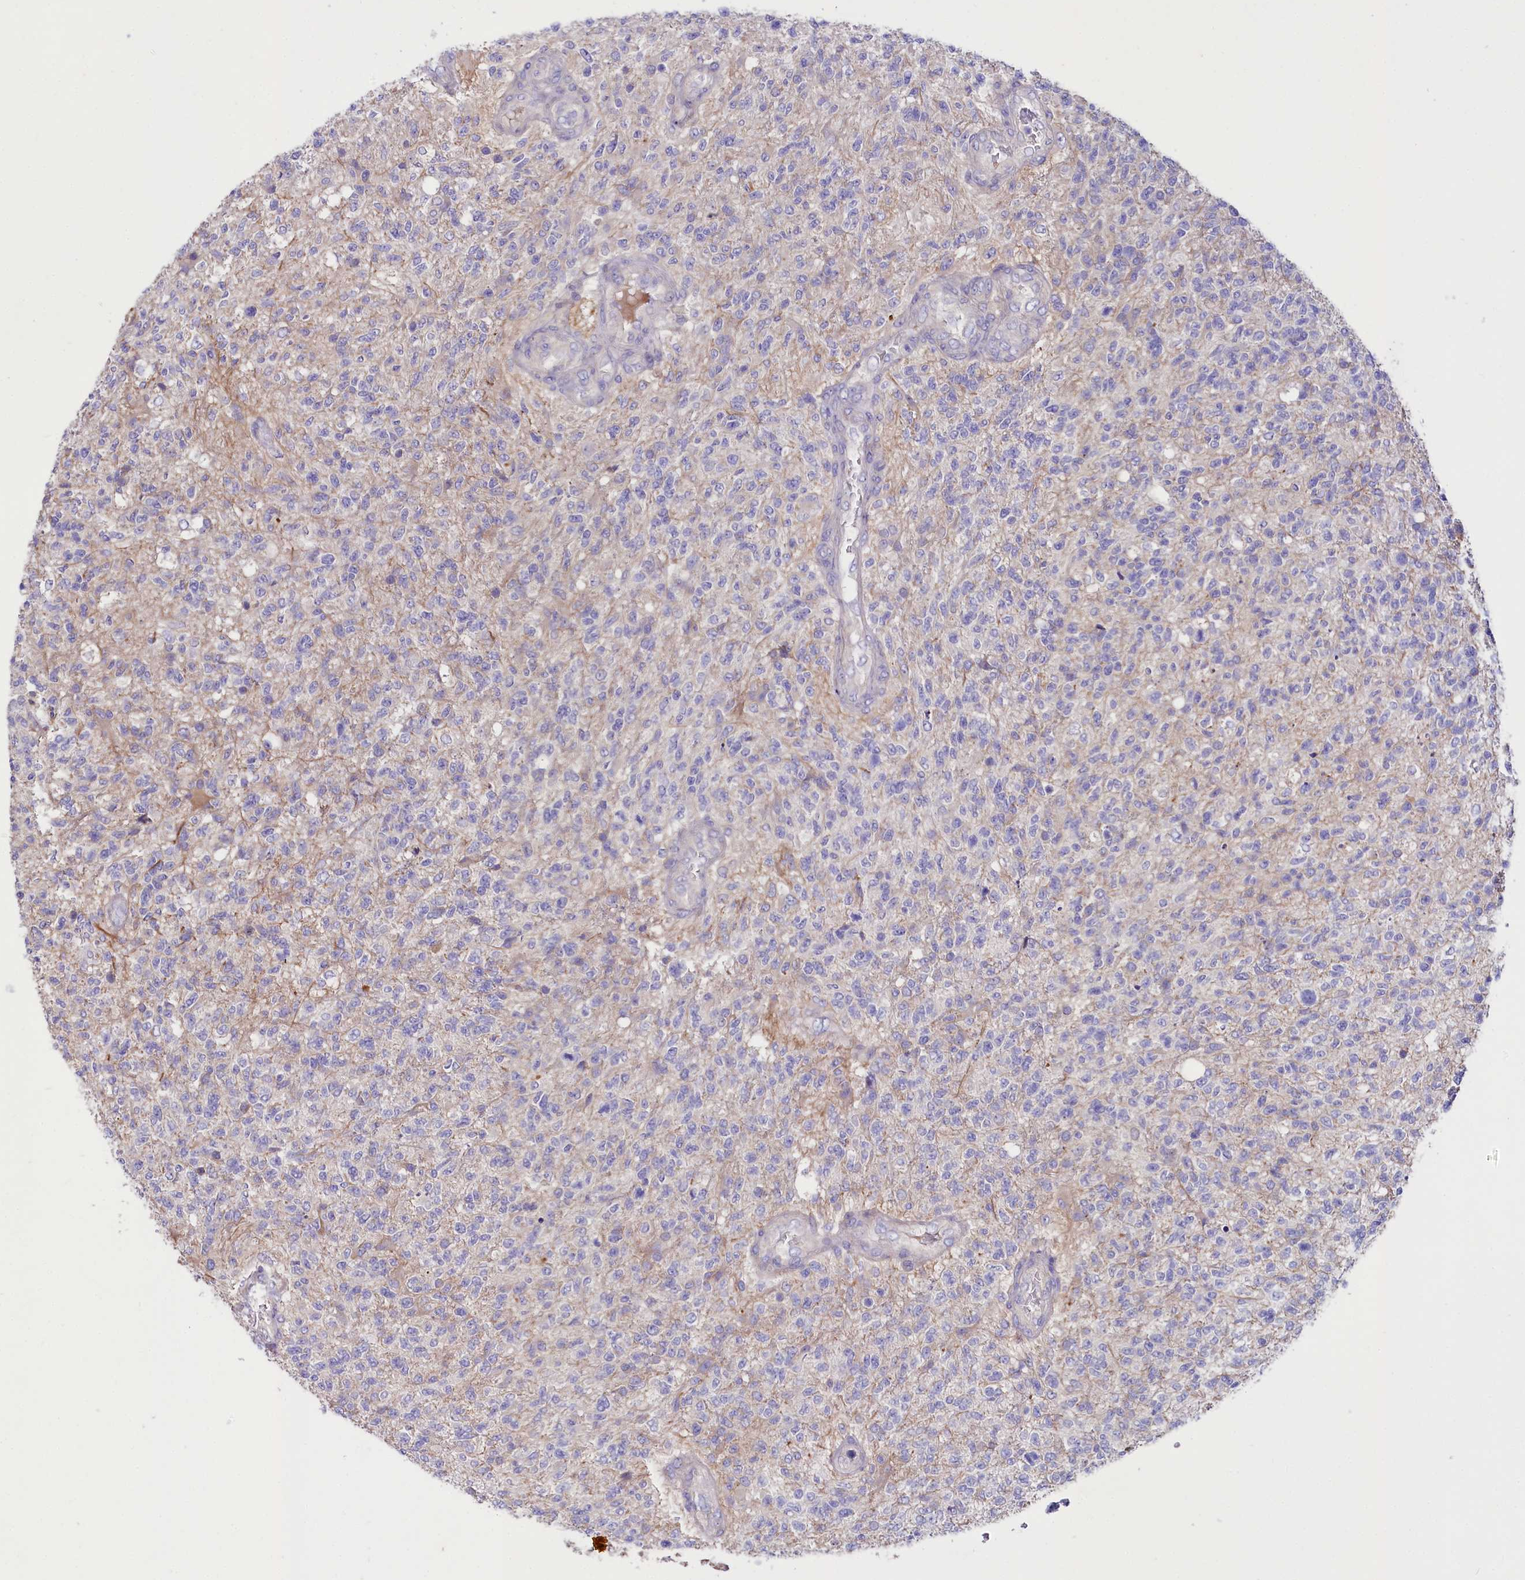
{"staining": {"intensity": "negative", "quantity": "none", "location": "none"}, "tissue": "glioma", "cell_type": "Tumor cells", "image_type": "cancer", "snomed": [{"axis": "morphology", "description": "Glioma, malignant, High grade"}, {"axis": "topography", "description": "Brain"}], "caption": "This is an immunohistochemistry (IHC) micrograph of human malignant glioma (high-grade). There is no staining in tumor cells.", "gene": "ABHD5", "patient": {"sex": "male", "age": 56}}